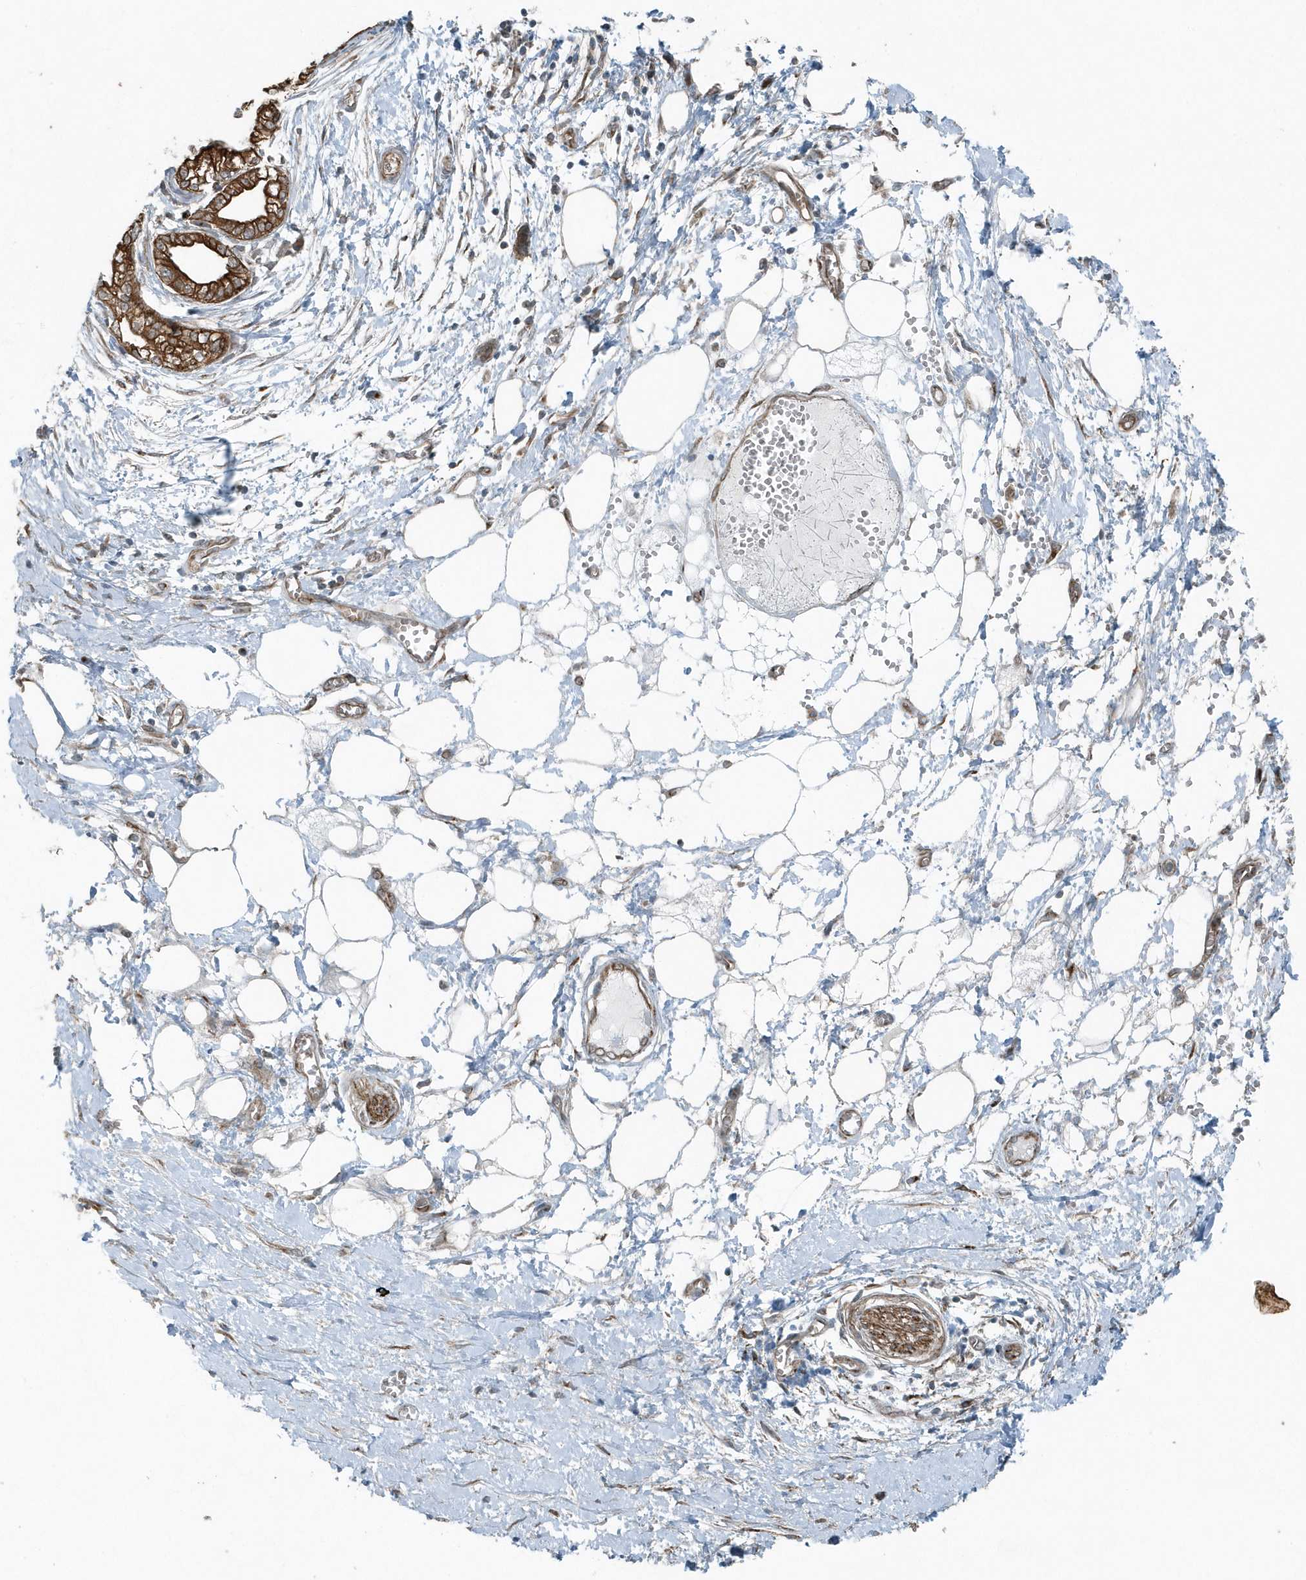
{"staining": {"intensity": "strong", "quantity": ">75%", "location": "cytoplasmic/membranous"}, "tissue": "pancreatic cancer", "cell_type": "Tumor cells", "image_type": "cancer", "snomed": [{"axis": "morphology", "description": "Adenocarcinoma, NOS"}, {"axis": "topography", "description": "Pancreas"}], "caption": "Protein expression analysis of human pancreatic adenocarcinoma reveals strong cytoplasmic/membranous staining in about >75% of tumor cells.", "gene": "GCC2", "patient": {"sex": "male", "age": 68}}